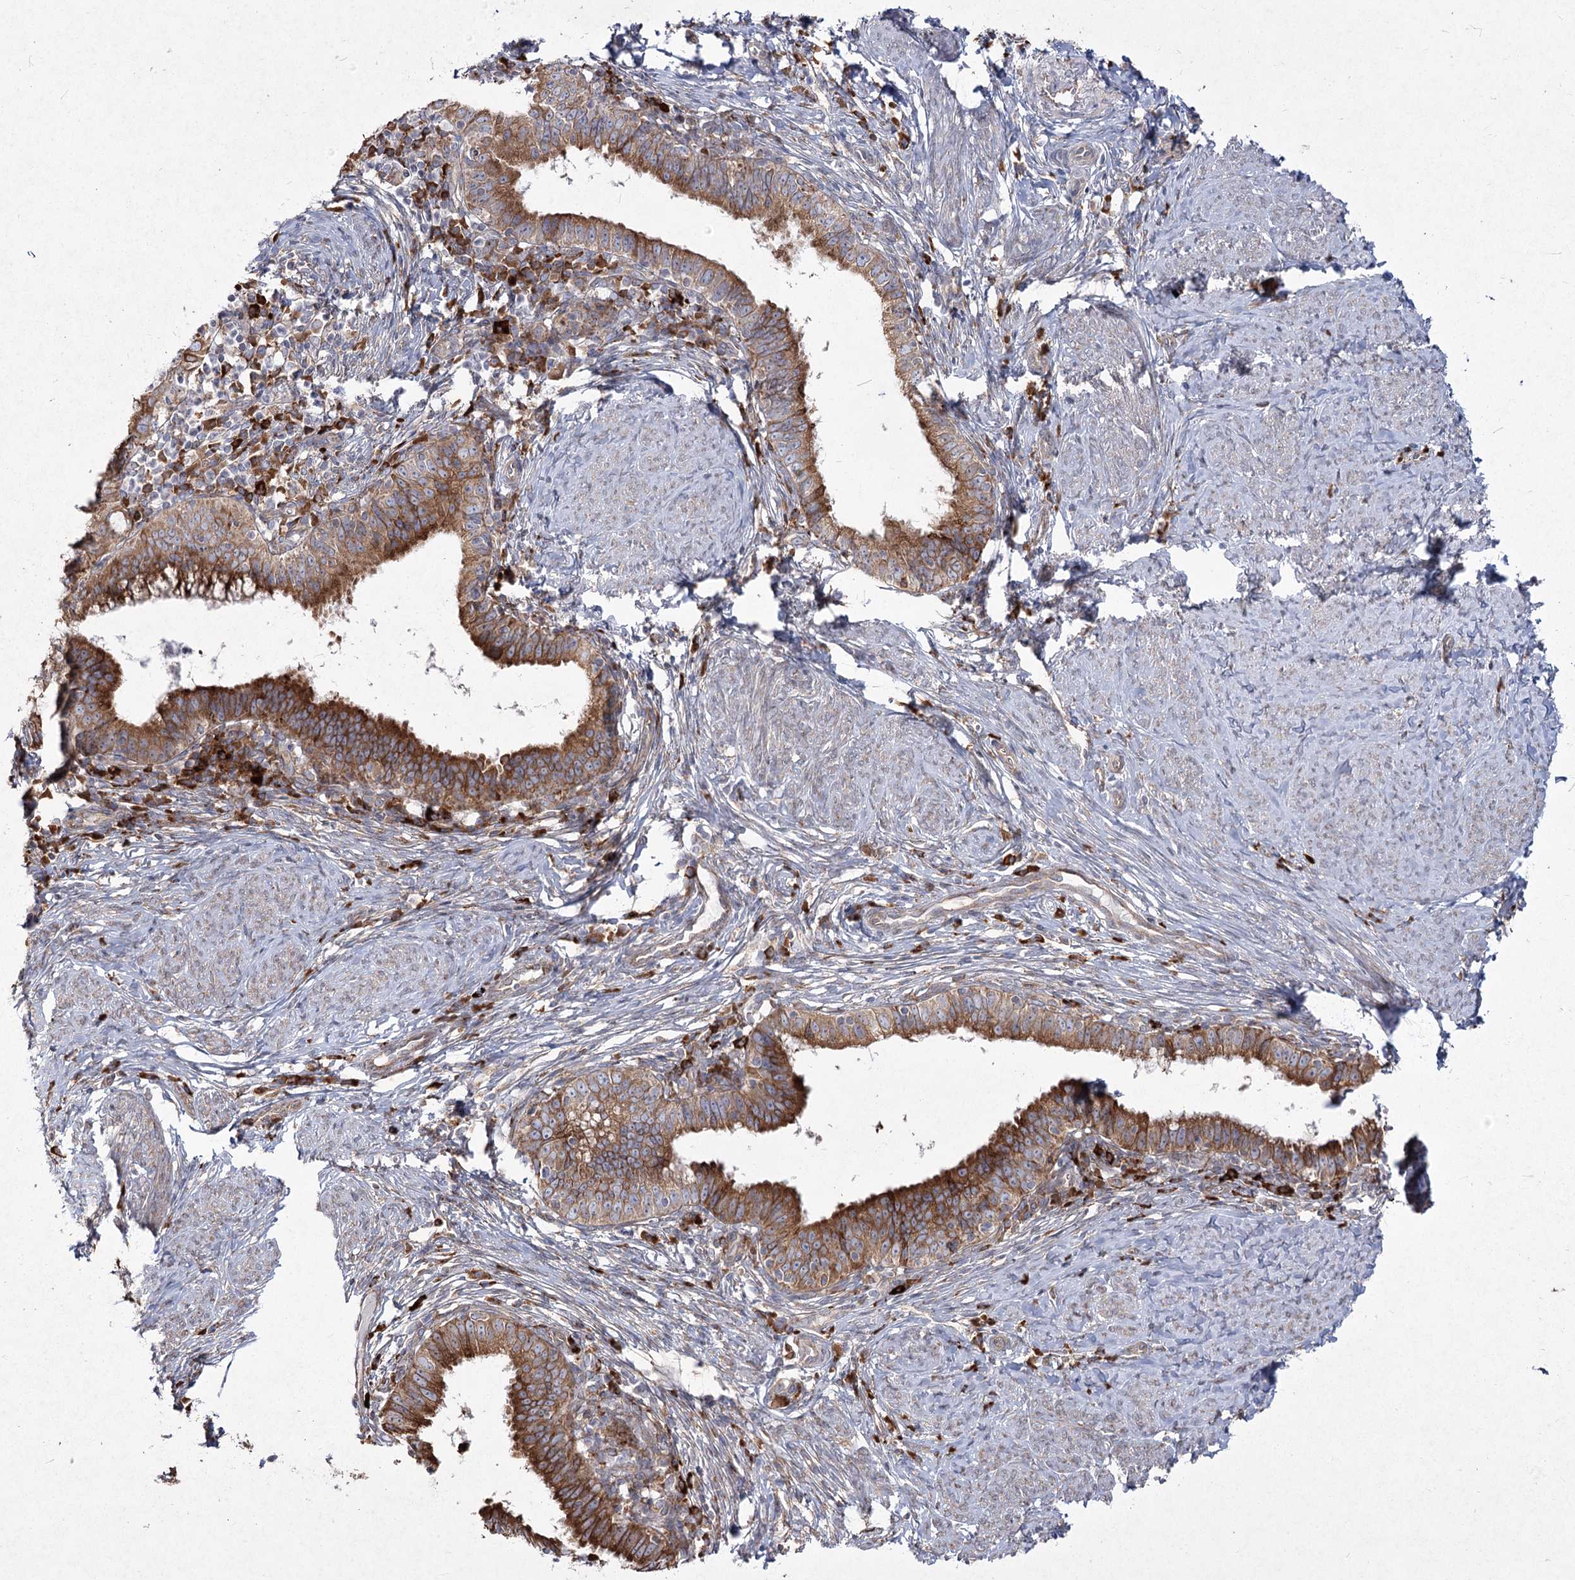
{"staining": {"intensity": "moderate", "quantity": ">75%", "location": "cytoplasmic/membranous"}, "tissue": "cervical cancer", "cell_type": "Tumor cells", "image_type": "cancer", "snomed": [{"axis": "morphology", "description": "Adenocarcinoma, NOS"}, {"axis": "topography", "description": "Cervix"}], "caption": "Immunohistochemistry (IHC) micrograph of human adenocarcinoma (cervical) stained for a protein (brown), which exhibits medium levels of moderate cytoplasmic/membranous expression in about >75% of tumor cells.", "gene": "NHLRC2", "patient": {"sex": "female", "age": 36}}